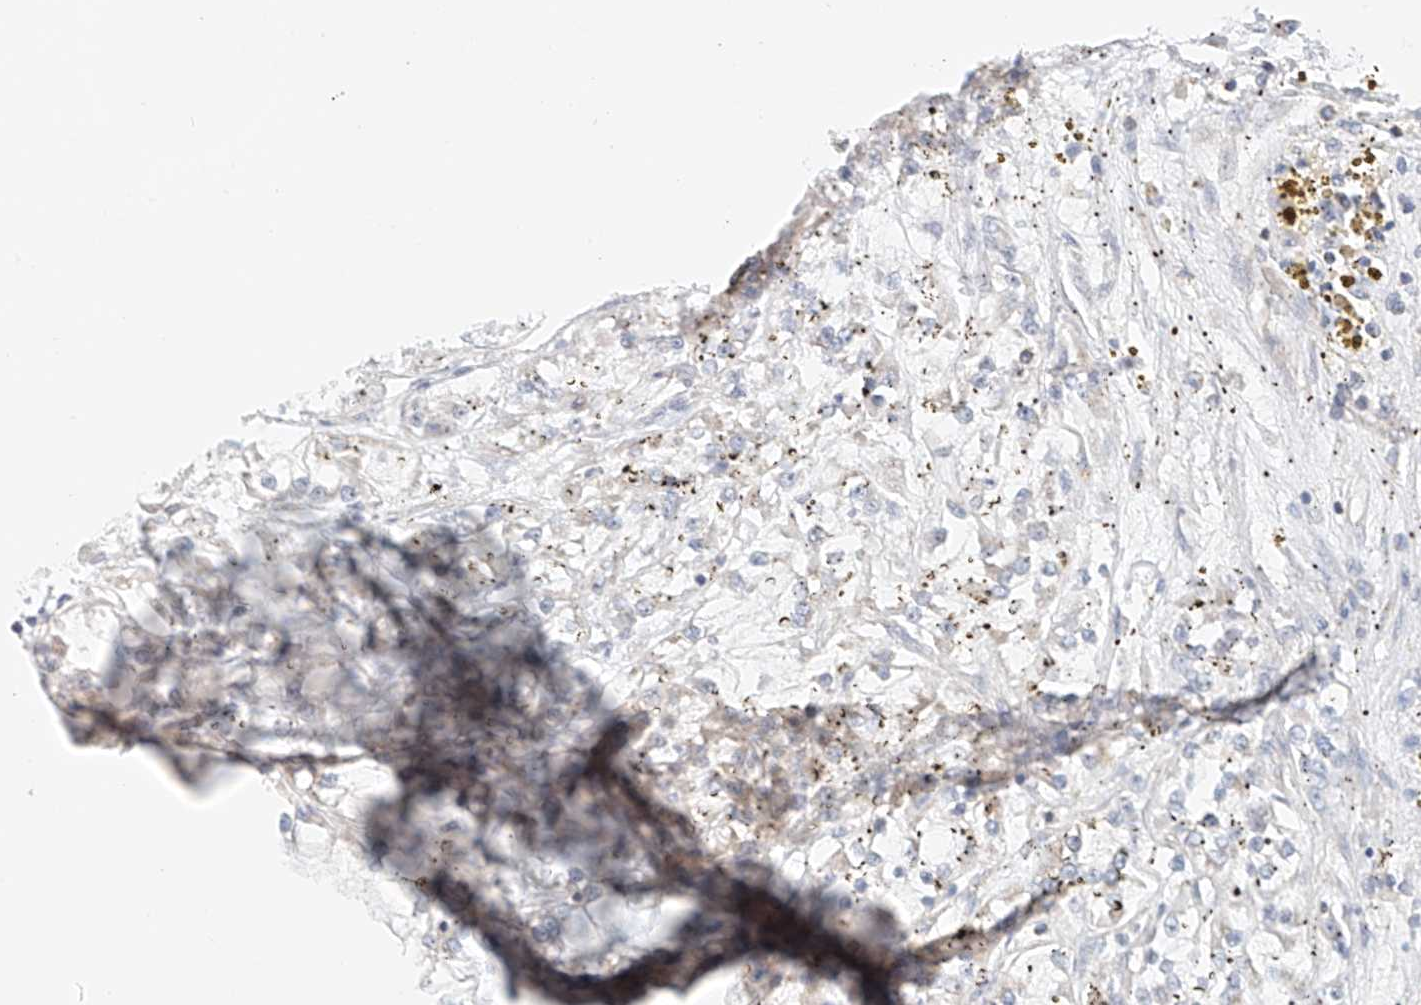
{"staining": {"intensity": "negative", "quantity": "none", "location": "none"}, "tissue": "renal cancer", "cell_type": "Tumor cells", "image_type": "cancer", "snomed": [{"axis": "morphology", "description": "Adenocarcinoma, NOS"}, {"axis": "topography", "description": "Kidney"}], "caption": "A high-resolution photomicrograph shows IHC staining of adenocarcinoma (renal), which displays no significant staining in tumor cells. (Brightfield microscopy of DAB immunohistochemistry at high magnification).", "gene": "MFN2", "patient": {"sex": "female", "age": 52}}